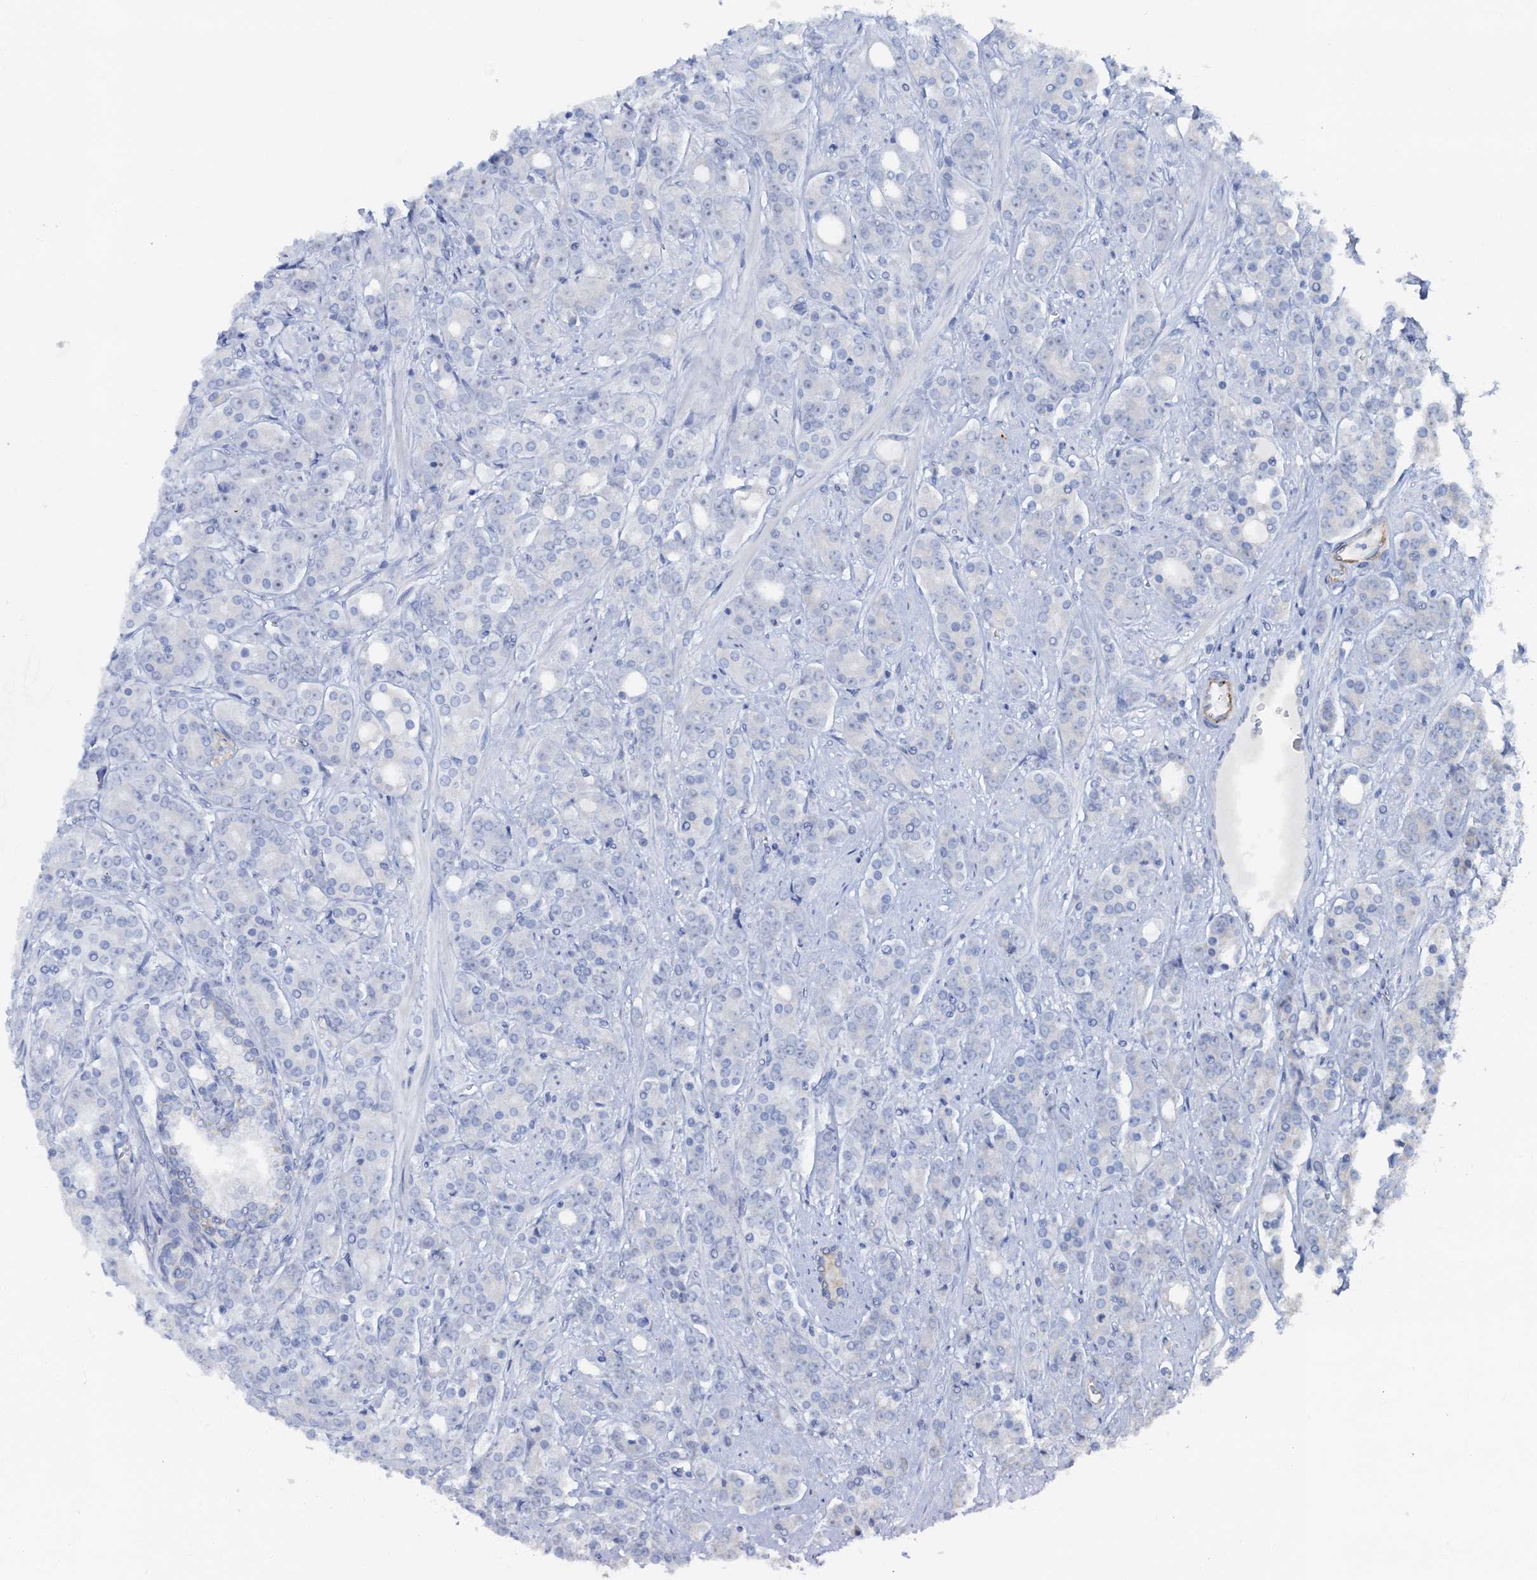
{"staining": {"intensity": "negative", "quantity": "none", "location": "none"}, "tissue": "prostate cancer", "cell_type": "Tumor cells", "image_type": "cancer", "snomed": [{"axis": "morphology", "description": "Adenocarcinoma, High grade"}, {"axis": "topography", "description": "Prostate"}], "caption": "Protein analysis of prostate cancer (adenocarcinoma (high-grade)) exhibits no significant positivity in tumor cells.", "gene": "PLLP", "patient": {"sex": "male", "age": 62}}